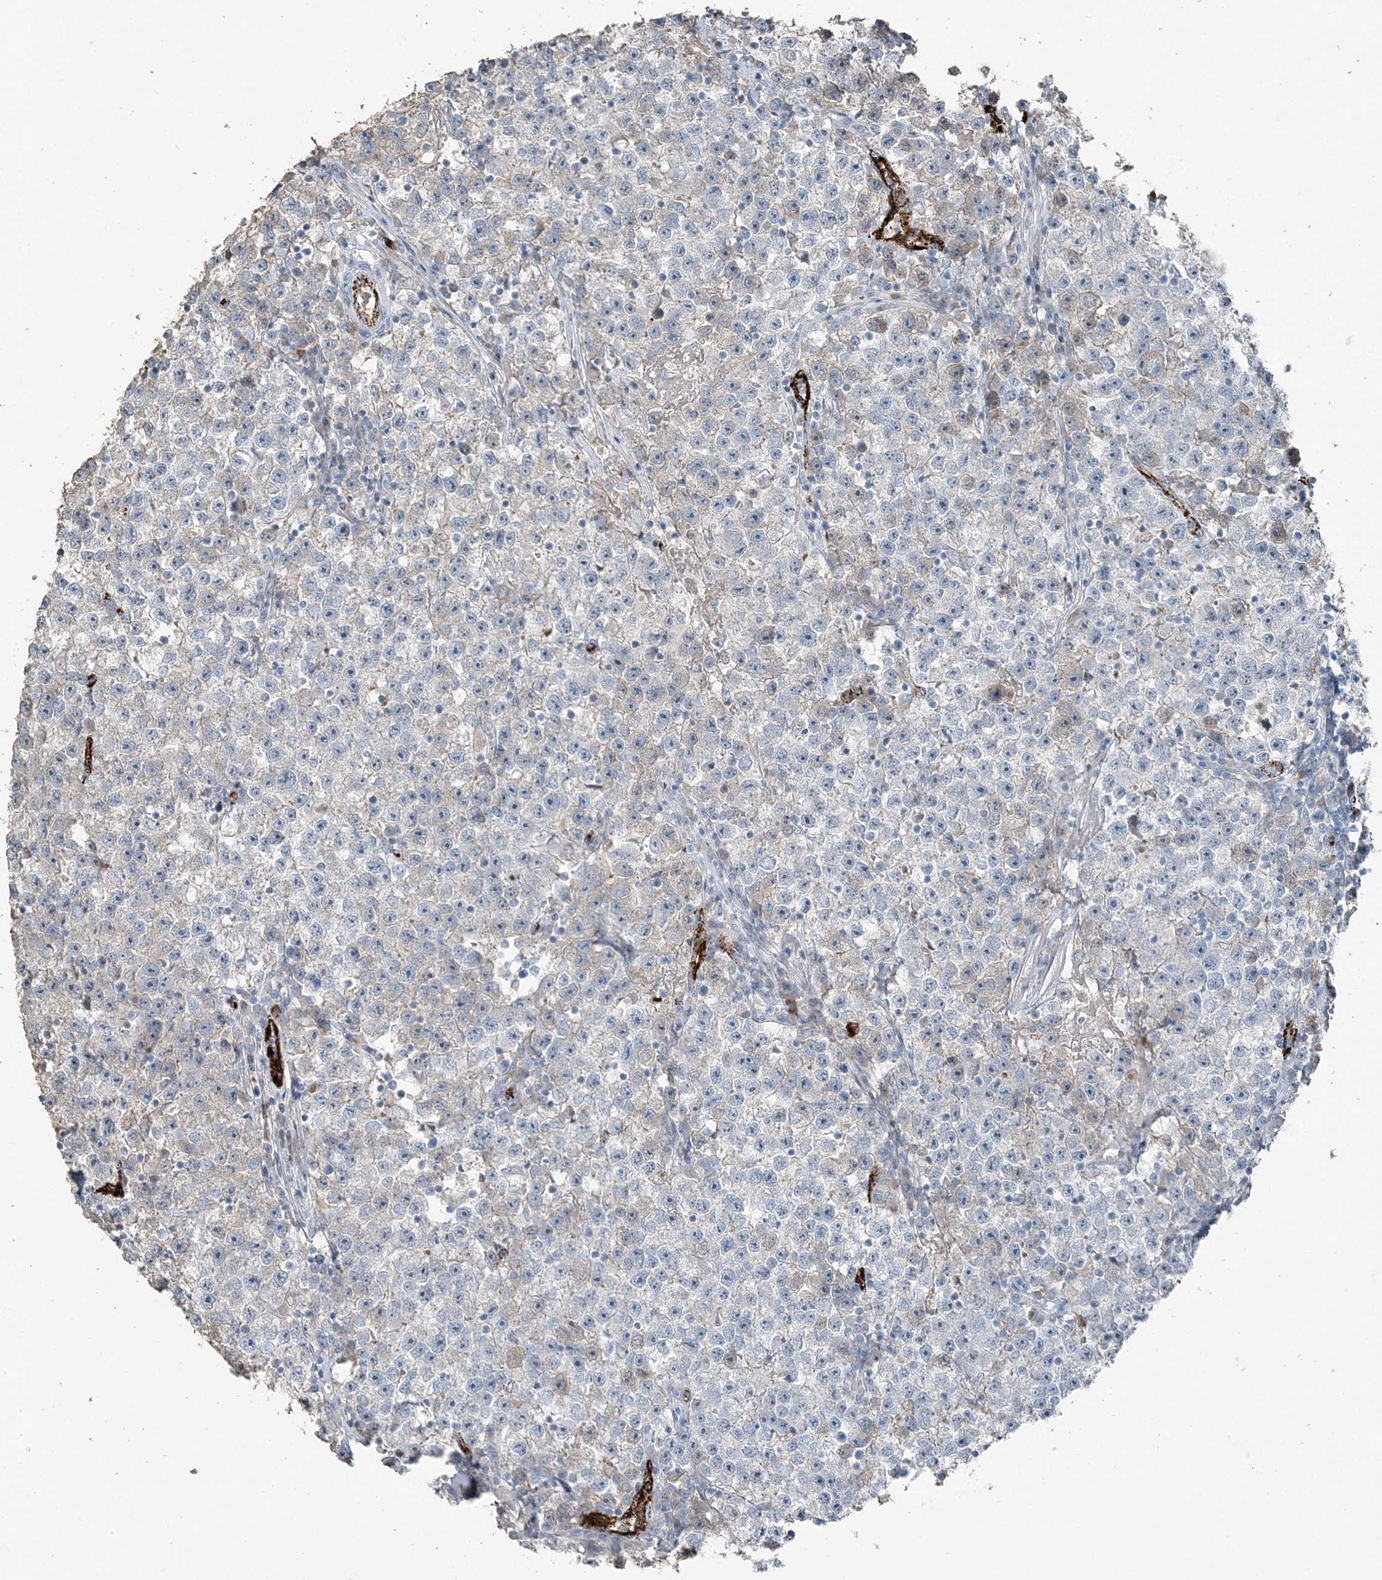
{"staining": {"intensity": "negative", "quantity": "none", "location": "none"}, "tissue": "testis cancer", "cell_type": "Tumor cells", "image_type": "cancer", "snomed": [{"axis": "morphology", "description": "Seminoma, NOS"}, {"axis": "topography", "description": "Testis"}], "caption": "High power microscopy histopathology image of an immunohistochemistry image of seminoma (testis), revealing no significant staining in tumor cells.", "gene": "ELOVL7", "patient": {"sex": "male", "age": 22}}